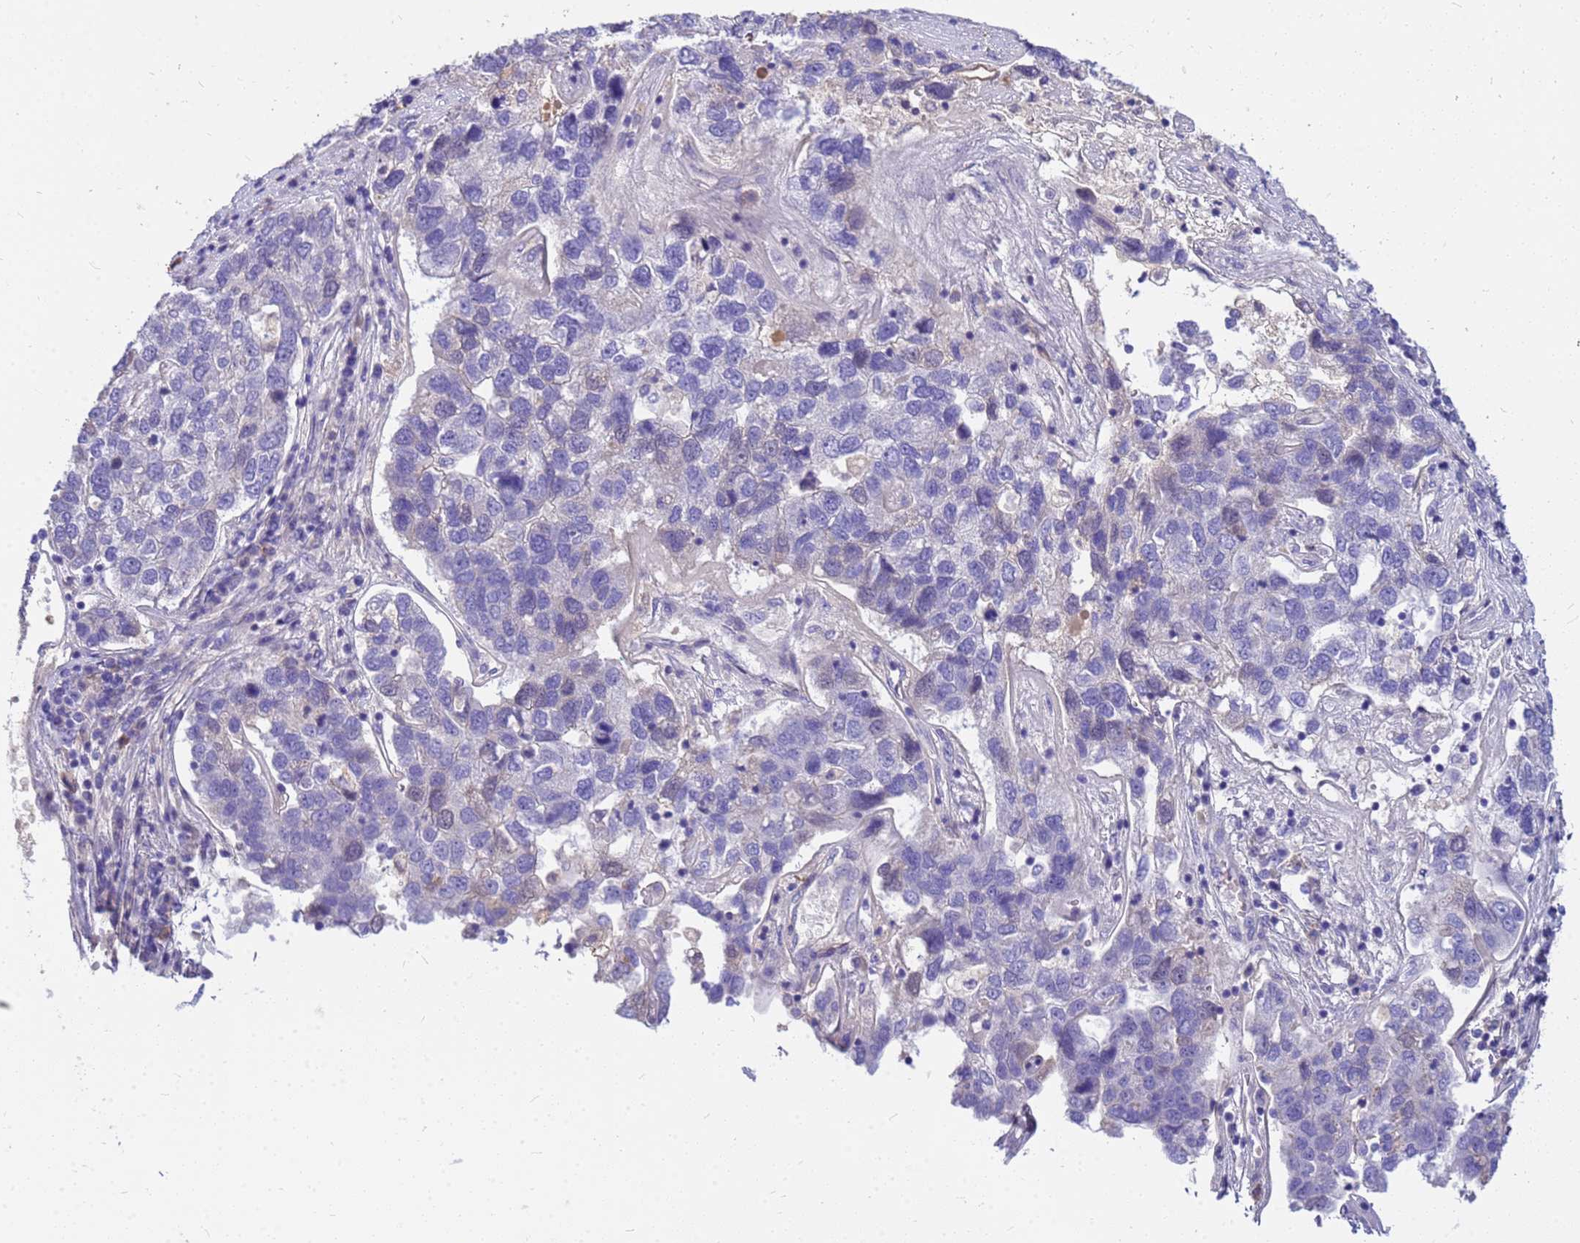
{"staining": {"intensity": "negative", "quantity": "none", "location": "none"}, "tissue": "pancreatic cancer", "cell_type": "Tumor cells", "image_type": "cancer", "snomed": [{"axis": "morphology", "description": "Adenocarcinoma, NOS"}, {"axis": "topography", "description": "Pancreas"}], "caption": "Tumor cells show no significant protein expression in pancreatic adenocarcinoma.", "gene": "DPRX", "patient": {"sex": "female", "age": 61}}